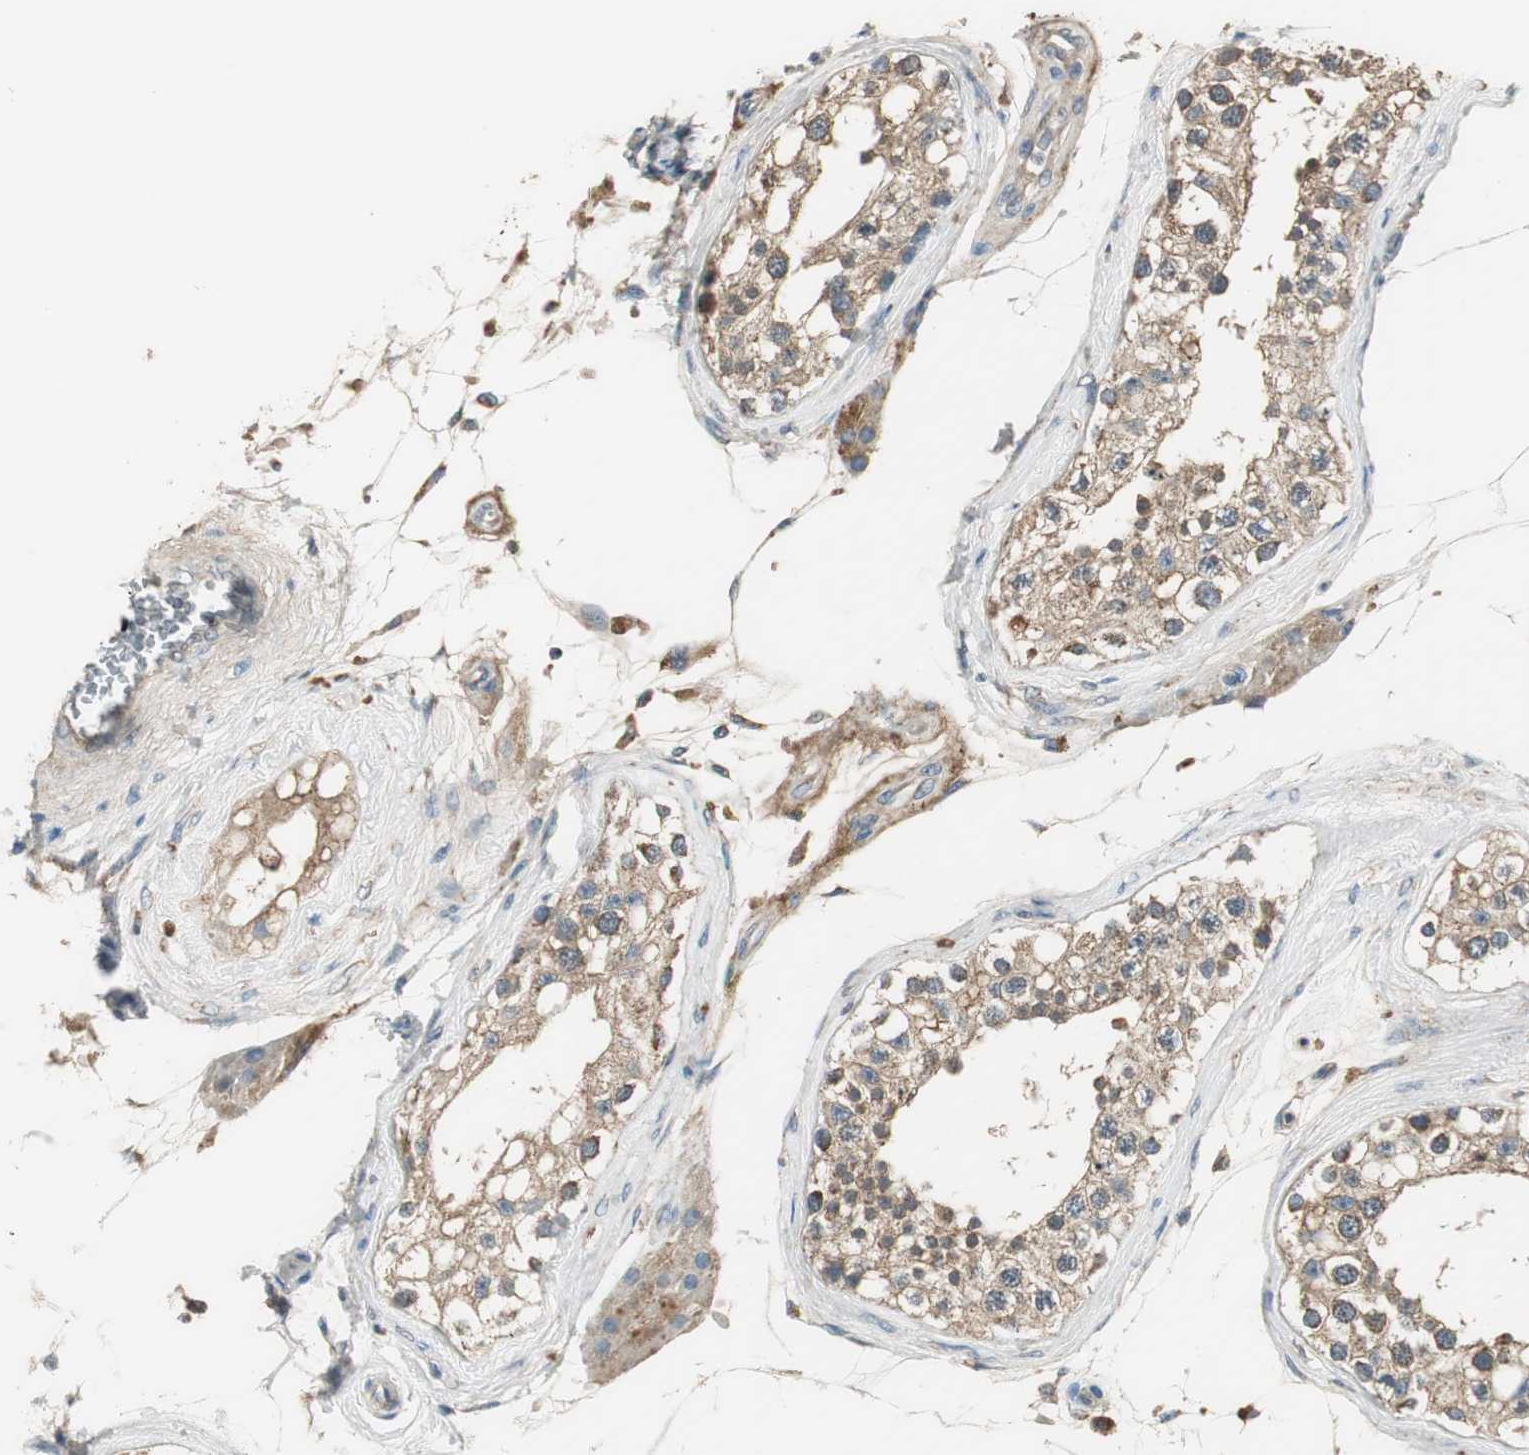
{"staining": {"intensity": "moderate", "quantity": ">75%", "location": "cytoplasmic/membranous"}, "tissue": "testis", "cell_type": "Cells in seminiferous ducts", "image_type": "normal", "snomed": [{"axis": "morphology", "description": "Normal tissue, NOS"}, {"axis": "topography", "description": "Testis"}], "caption": "Protein analysis of normal testis reveals moderate cytoplasmic/membranous positivity in approximately >75% of cells in seminiferous ducts.", "gene": "MSTO1", "patient": {"sex": "male", "age": 68}}